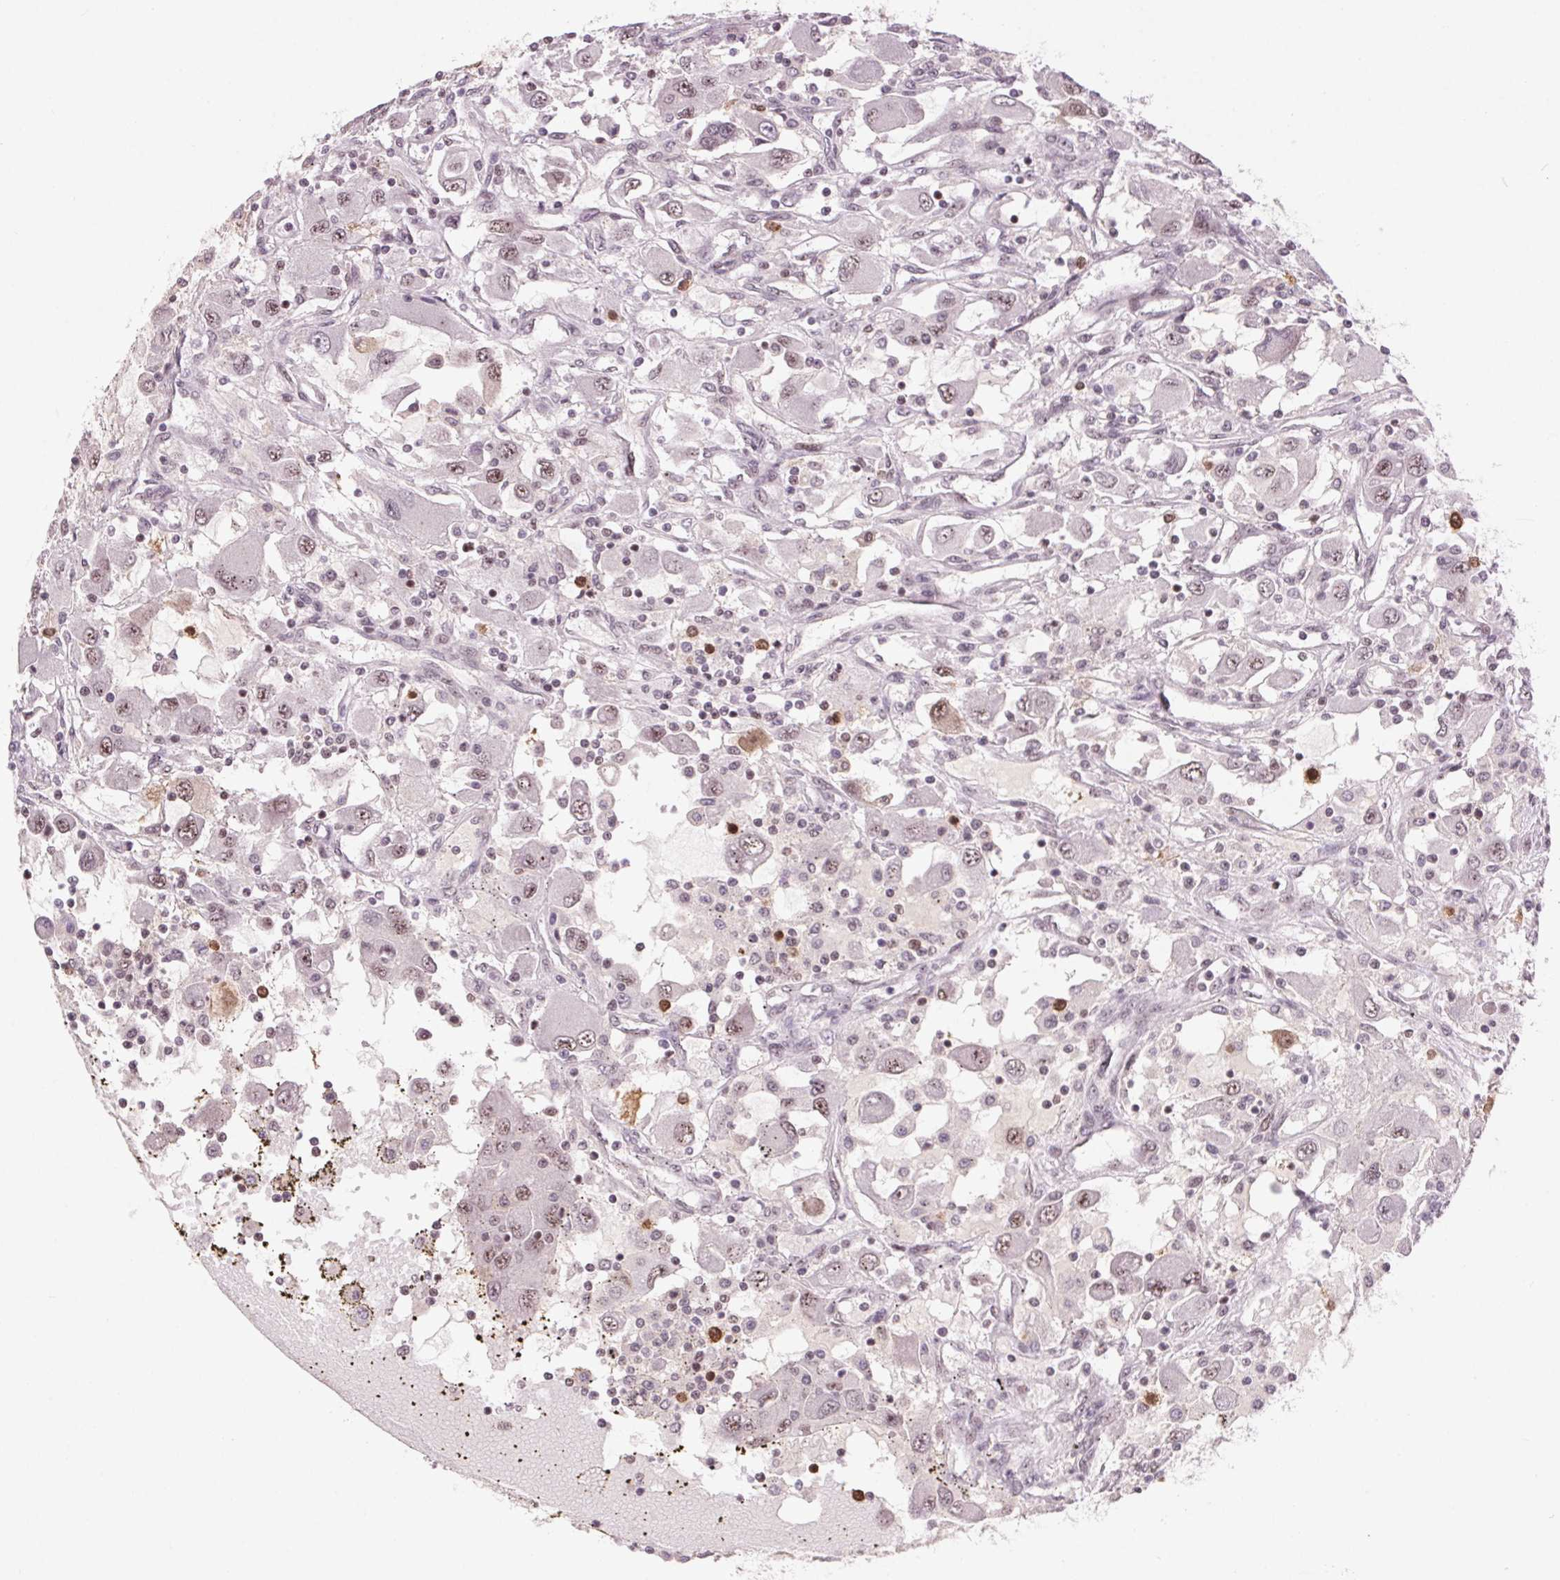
{"staining": {"intensity": "weak", "quantity": "<25%", "location": "cytoplasmic/membranous,nuclear"}, "tissue": "renal cancer", "cell_type": "Tumor cells", "image_type": "cancer", "snomed": [{"axis": "morphology", "description": "Adenocarcinoma, NOS"}, {"axis": "topography", "description": "Kidney"}], "caption": "A micrograph of renal cancer stained for a protein shows no brown staining in tumor cells. (Brightfield microscopy of DAB (3,3'-diaminobenzidine) immunohistochemistry (IHC) at high magnification).", "gene": "CD2BP2", "patient": {"sex": "female", "age": 67}}